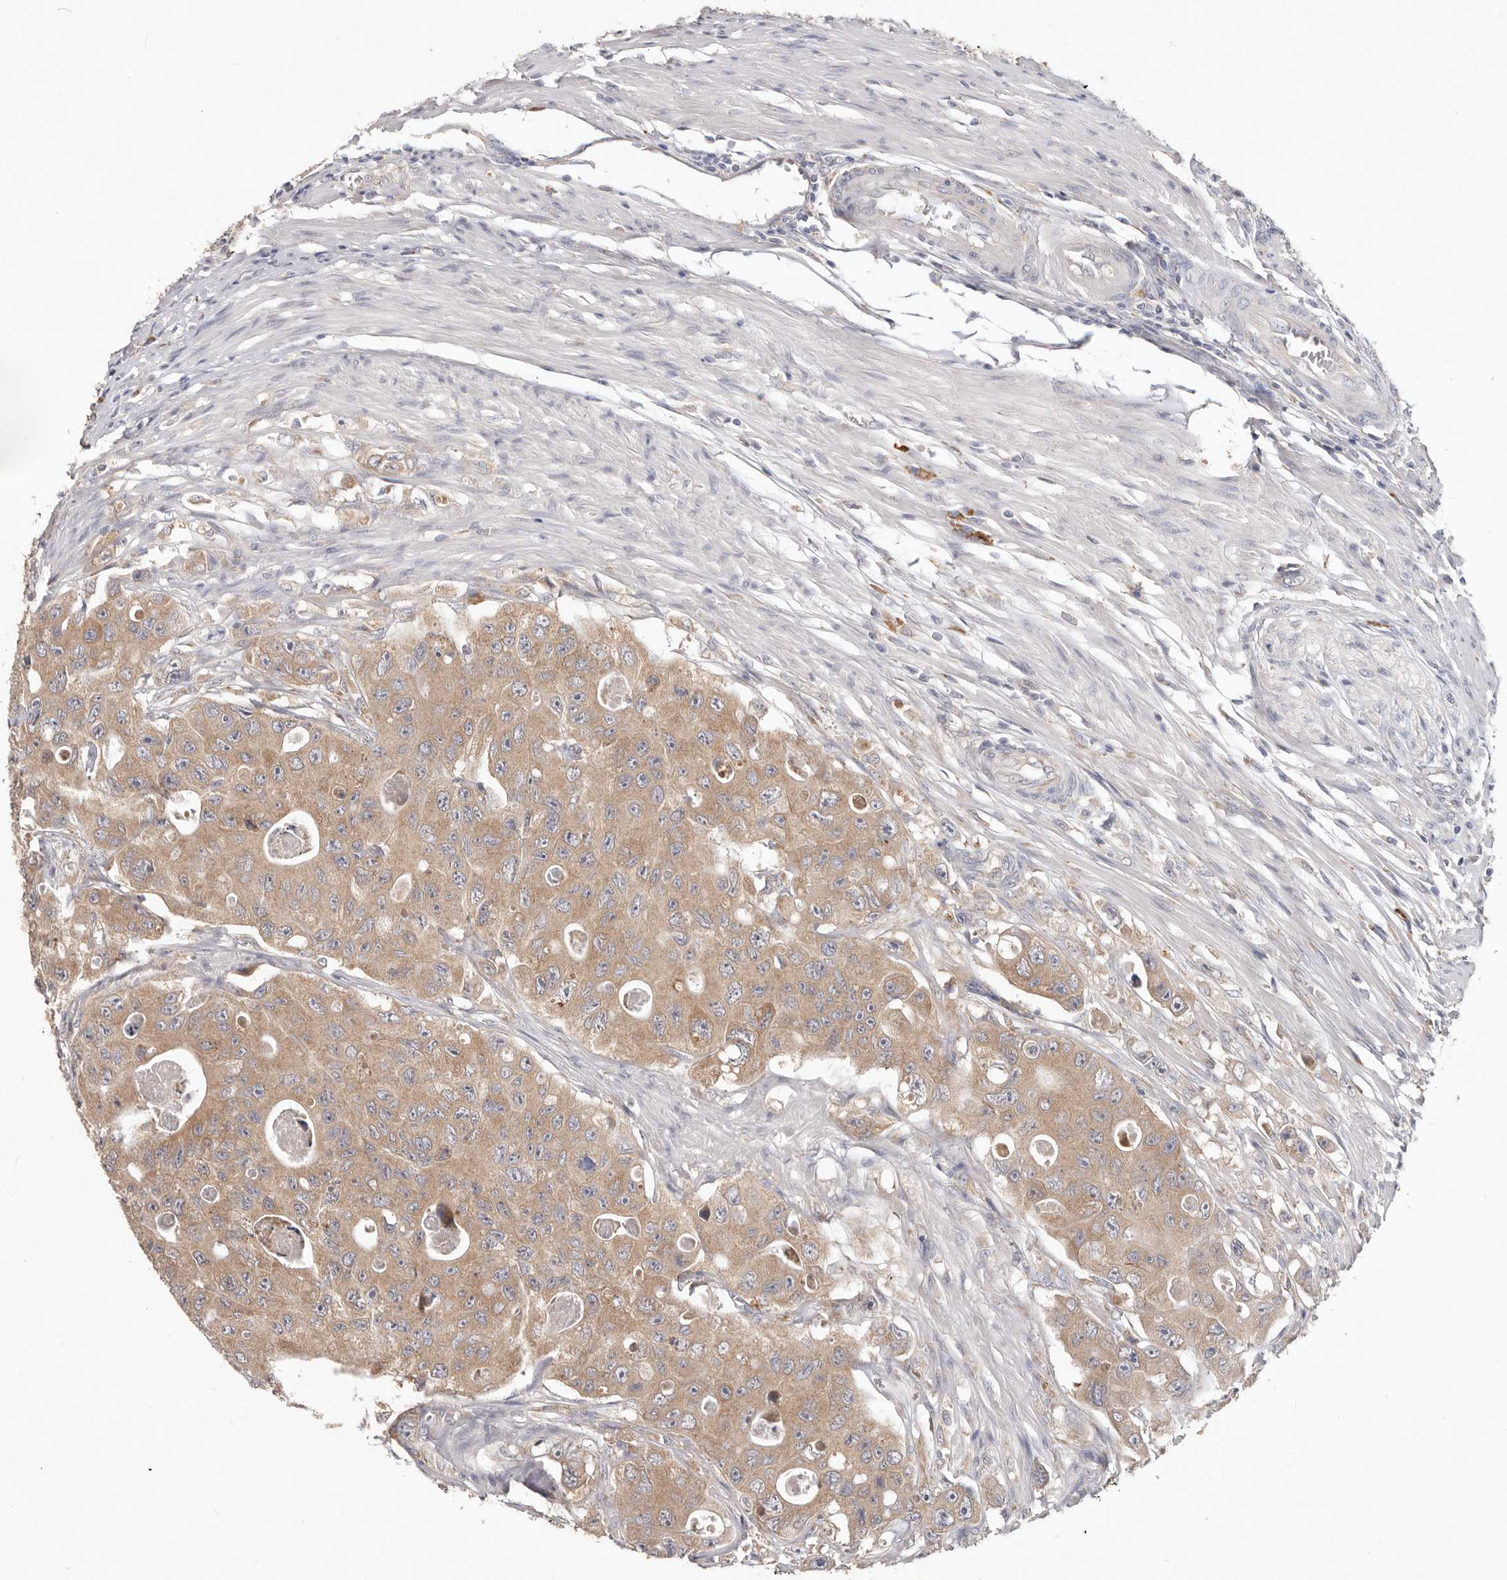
{"staining": {"intensity": "moderate", "quantity": ">75%", "location": "cytoplasmic/membranous"}, "tissue": "colorectal cancer", "cell_type": "Tumor cells", "image_type": "cancer", "snomed": [{"axis": "morphology", "description": "Adenocarcinoma, NOS"}, {"axis": "topography", "description": "Colon"}], "caption": "A photomicrograph showing moderate cytoplasmic/membranous expression in about >75% of tumor cells in colorectal cancer, as visualized by brown immunohistochemical staining.", "gene": "WDR77", "patient": {"sex": "female", "age": 46}}